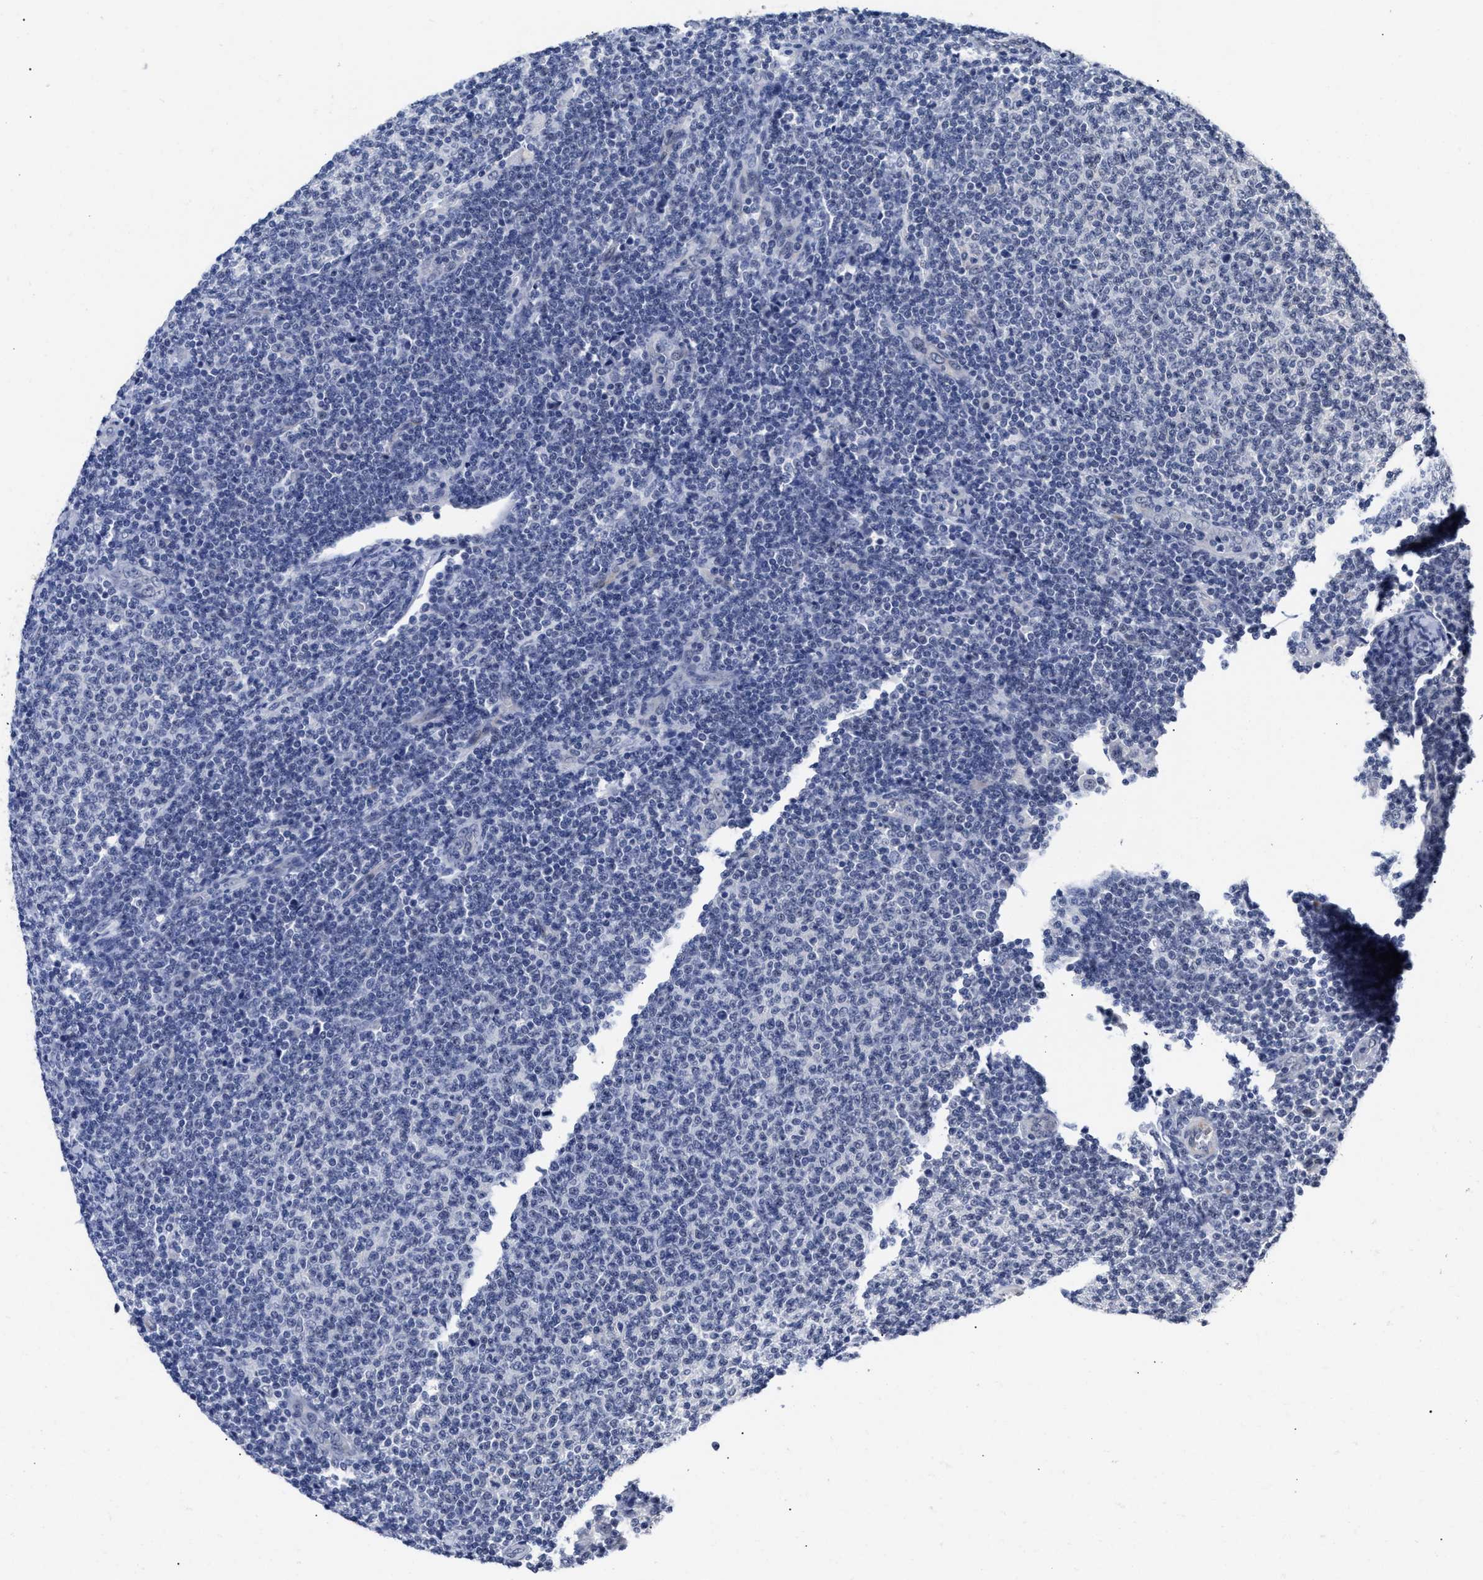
{"staining": {"intensity": "negative", "quantity": "none", "location": "none"}, "tissue": "lymphoma", "cell_type": "Tumor cells", "image_type": "cancer", "snomed": [{"axis": "morphology", "description": "Malignant lymphoma, non-Hodgkin's type, Low grade"}, {"axis": "topography", "description": "Lymph node"}], "caption": "The micrograph exhibits no staining of tumor cells in lymphoma. (DAB (3,3'-diaminobenzidine) immunohistochemistry (IHC), high magnification).", "gene": "AHNAK2", "patient": {"sex": "male", "age": 66}}